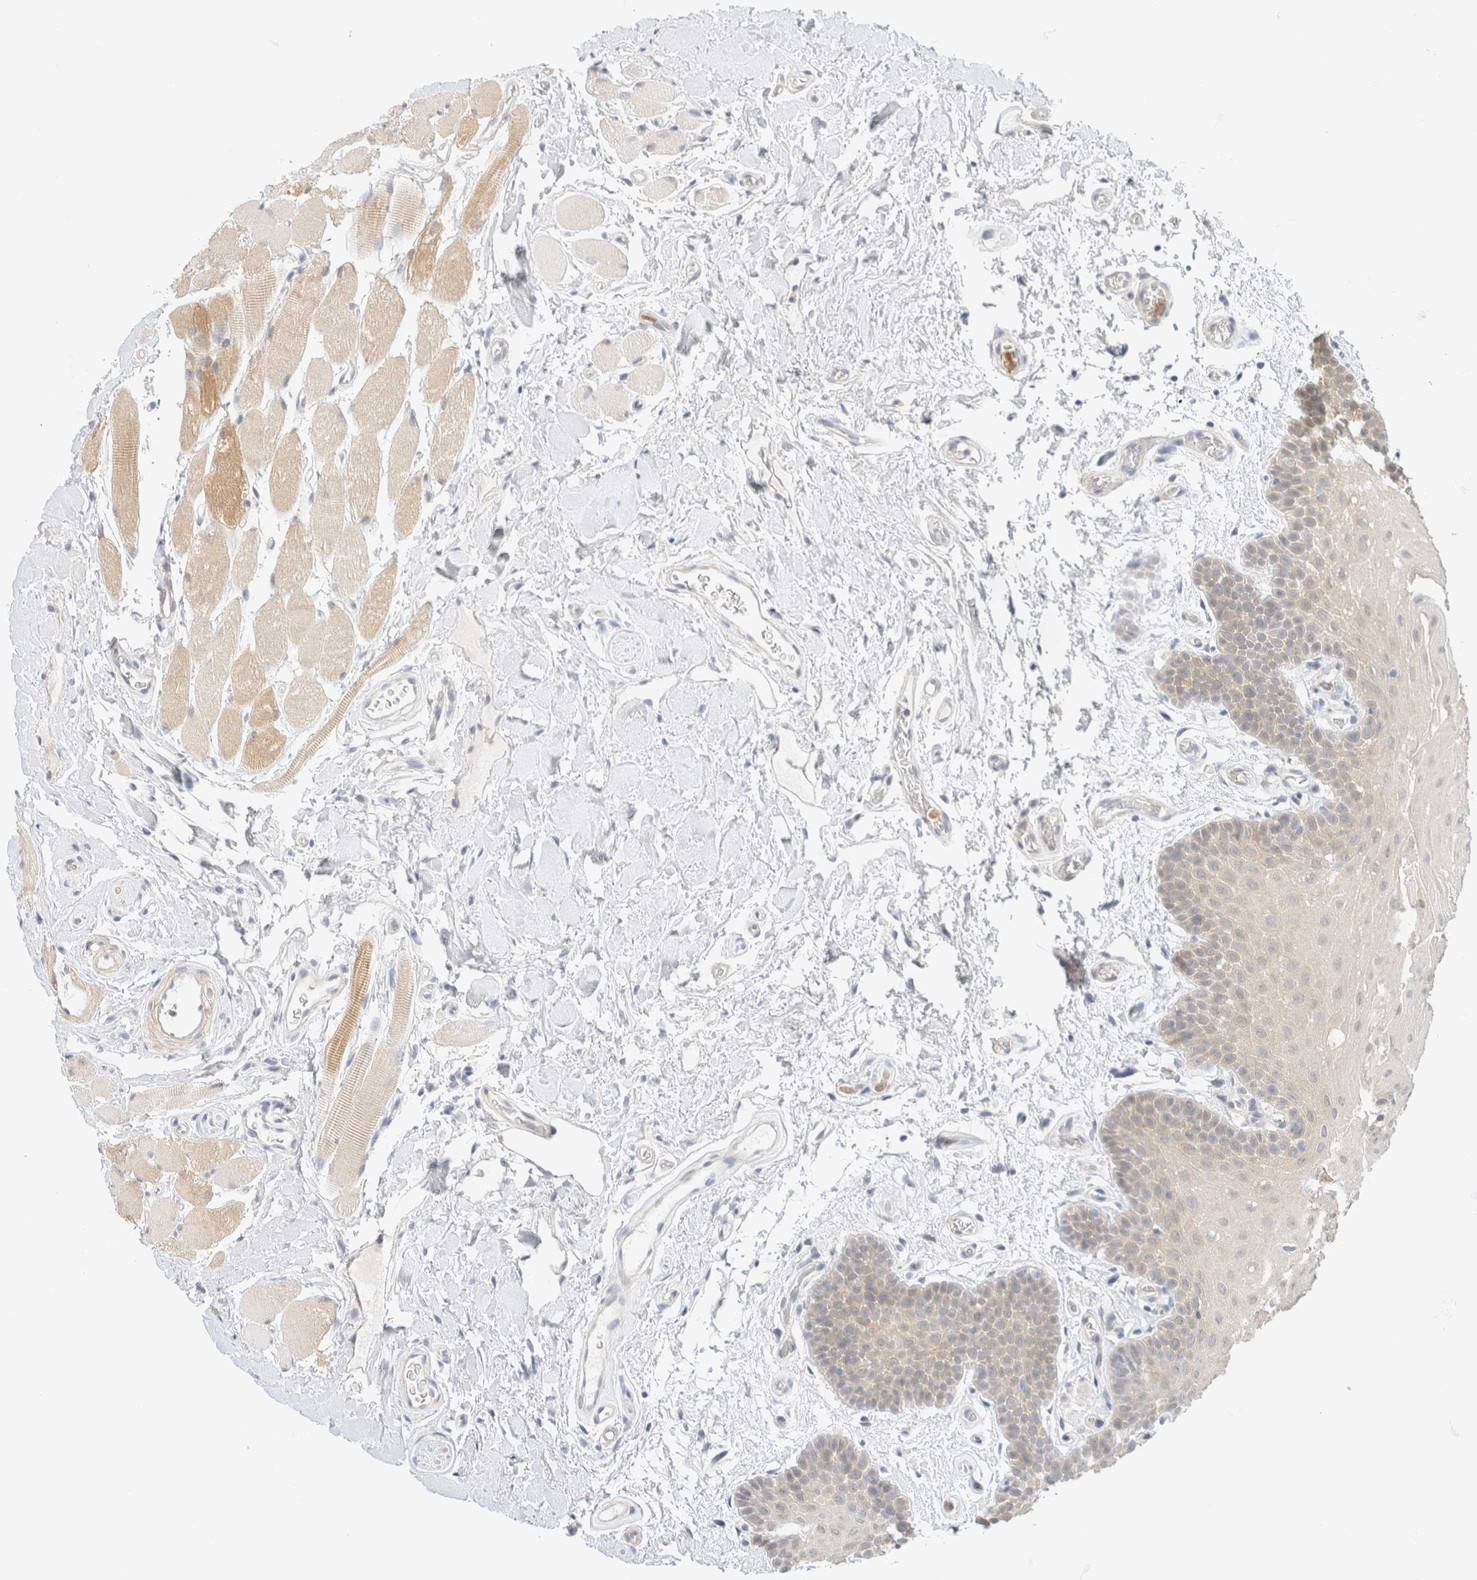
{"staining": {"intensity": "weak", "quantity": "<25%", "location": "cytoplasmic/membranous"}, "tissue": "oral mucosa", "cell_type": "Squamous epithelial cells", "image_type": "normal", "snomed": [{"axis": "morphology", "description": "Normal tissue, NOS"}, {"axis": "topography", "description": "Oral tissue"}], "caption": "Immunohistochemistry (IHC) photomicrograph of normal oral mucosa stained for a protein (brown), which demonstrates no expression in squamous epithelial cells. (Immunohistochemistry, brightfield microscopy, high magnification).", "gene": "GPI", "patient": {"sex": "male", "age": 62}}